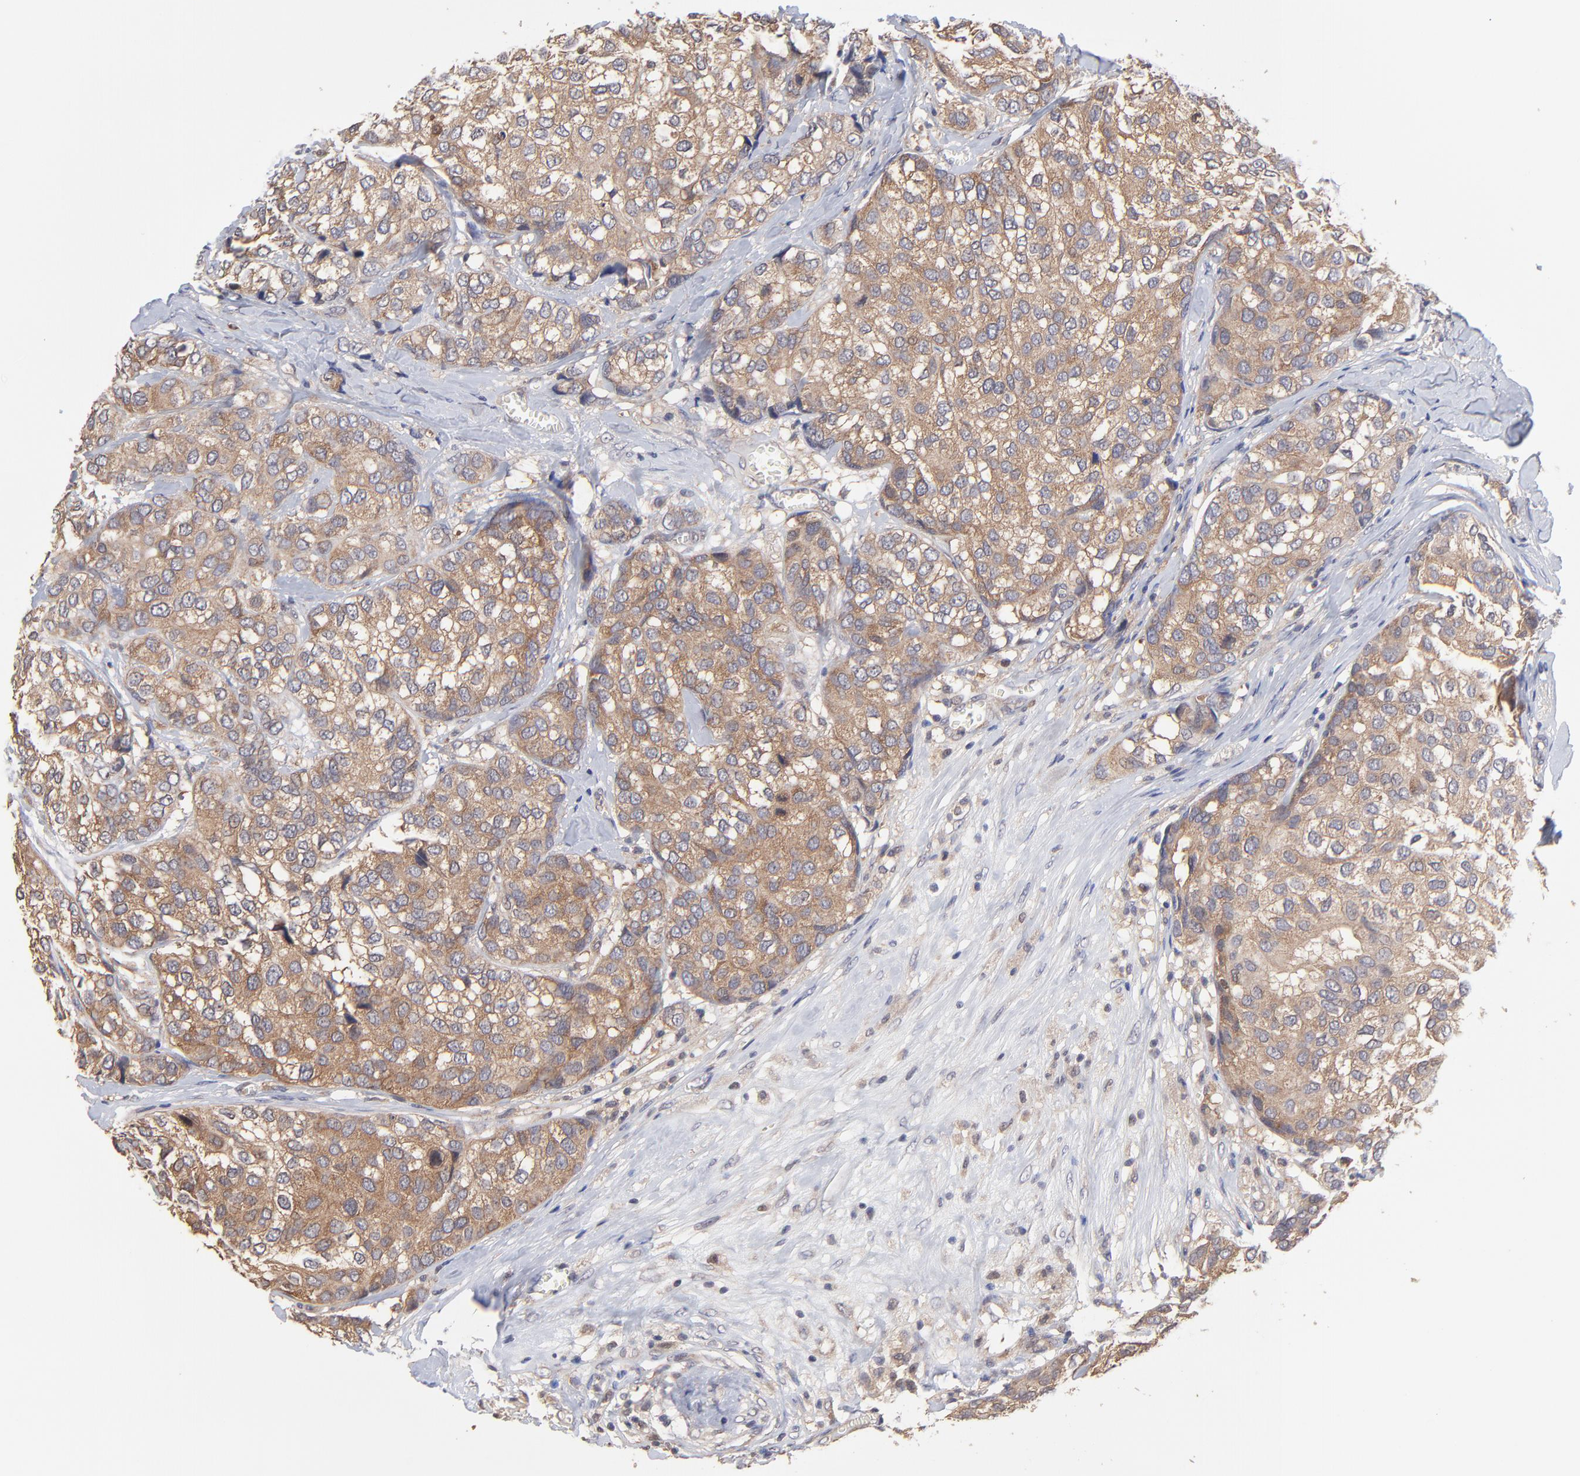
{"staining": {"intensity": "moderate", "quantity": ">75%", "location": "cytoplasmic/membranous"}, "tissue": "breast cancer", "cell_type": "Tumor cells", "image_type": "cancer", "snomed": [{"axis": "morphology", "description": "Duct carcinoma"}, {"axis": "topography", "description": "Breast"}], "caption": "Immunohistochemistry micrograph of neoplastic tissue: infiltrating ductal carcinoma (breast) stained using IHC demonstrates medium levels of moderate protein expression localized specifically in the cytoplasmic/membranous of tumor cells, appearing as a cytoplasmic/membranous brown color.", "gene": "GART", "patient": {"sex": "female", "age": 68}}